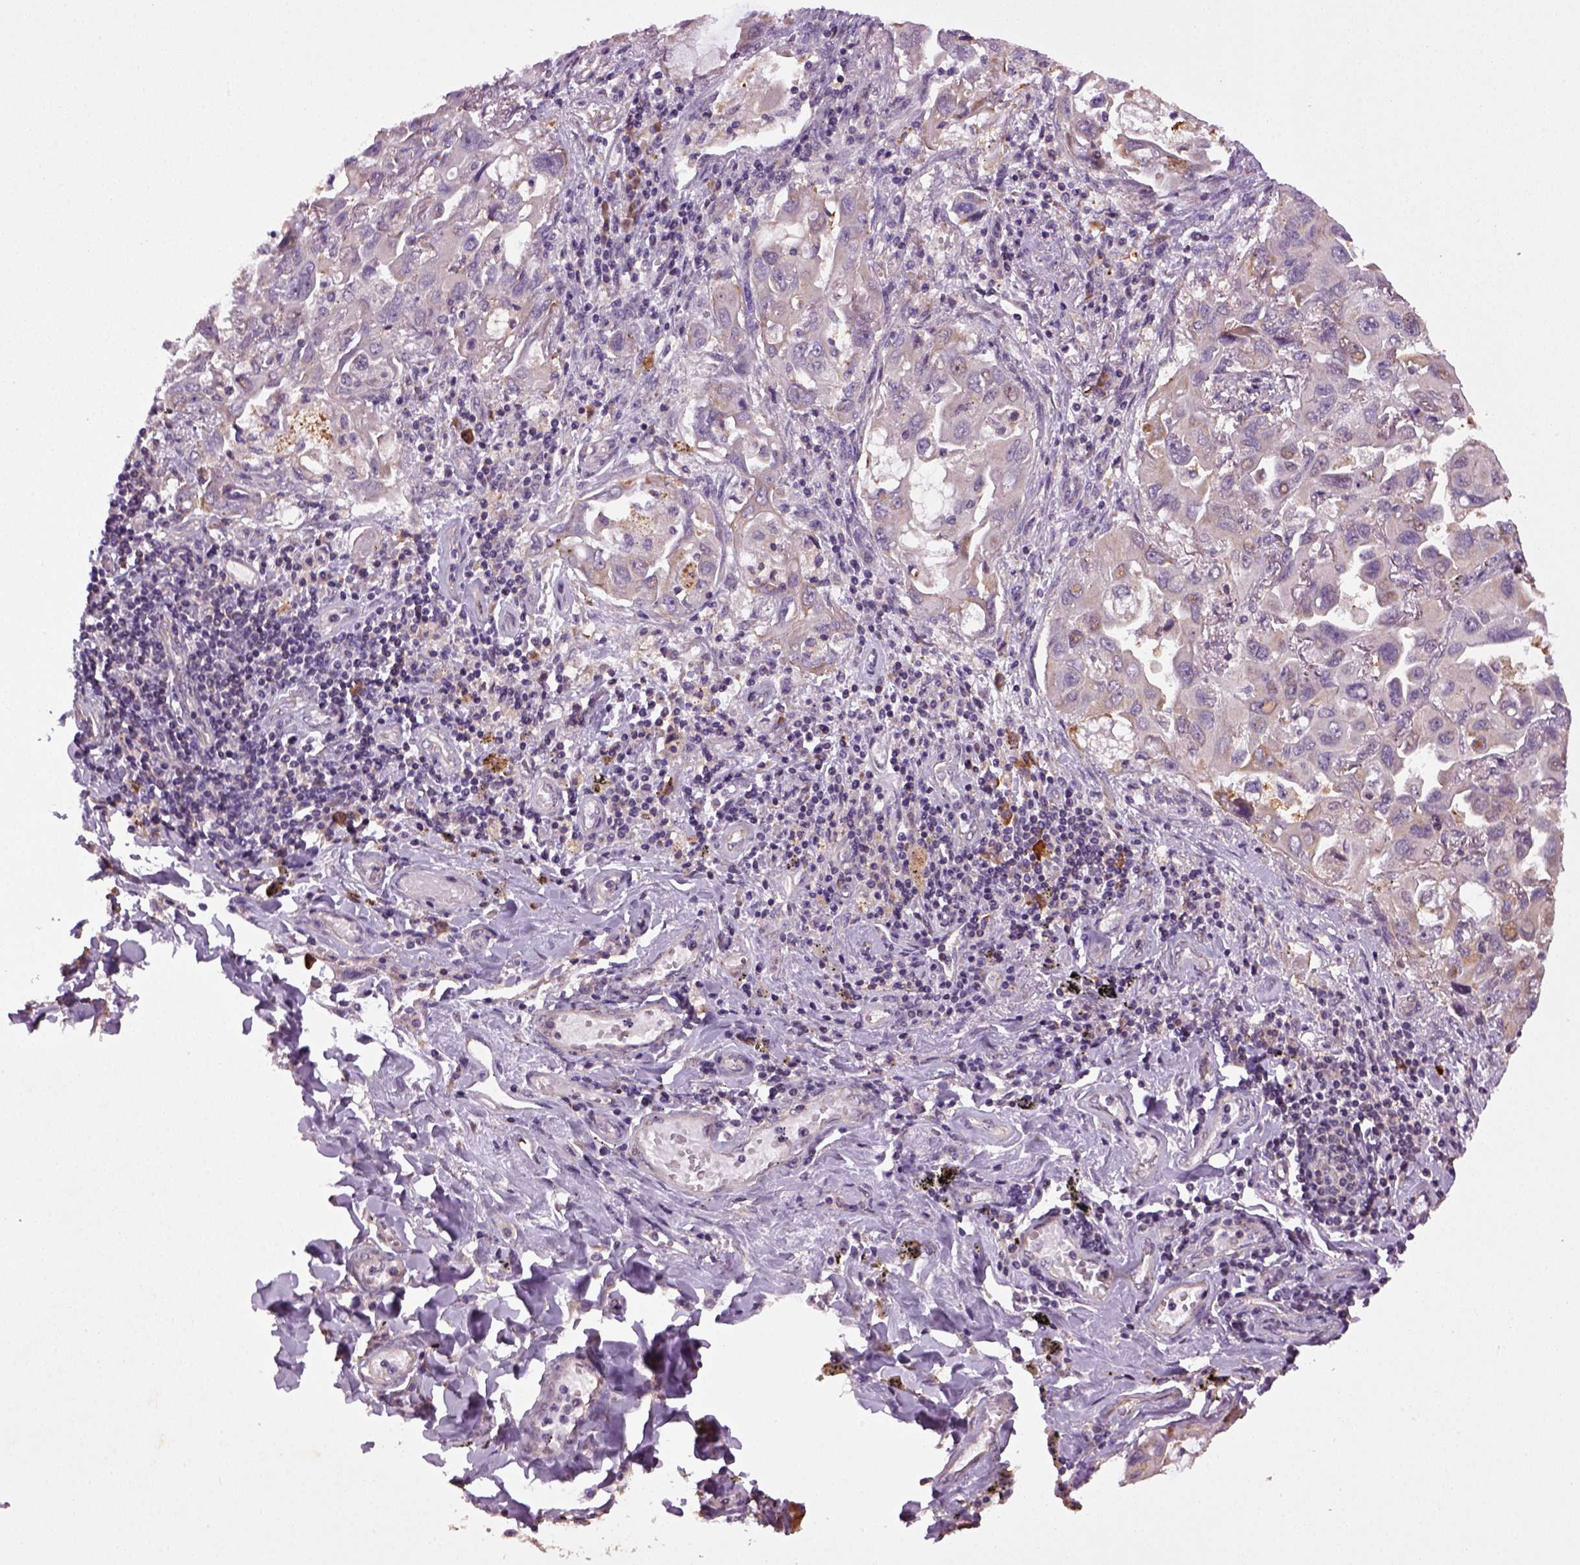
{"staining": {"intensity": "negative", "quantity": "none", "location": "none"}, "tissue": "lung cancer", "cell_type": "Tumor cells", "image_type": "cancer", "snomed": [{"axis": "morphology", "description": "Adenocarcinoma, NOS"}, {"axis": "topography", "description": "Lung"}], "caption": "Immunohistochemistry (IHC) photomicrograph of lung cancer stained for a protein (brown), which displays no positivity in tumor cells.", "gene": "TPRG1", "patient": {"sex": "male", "age": 64}}